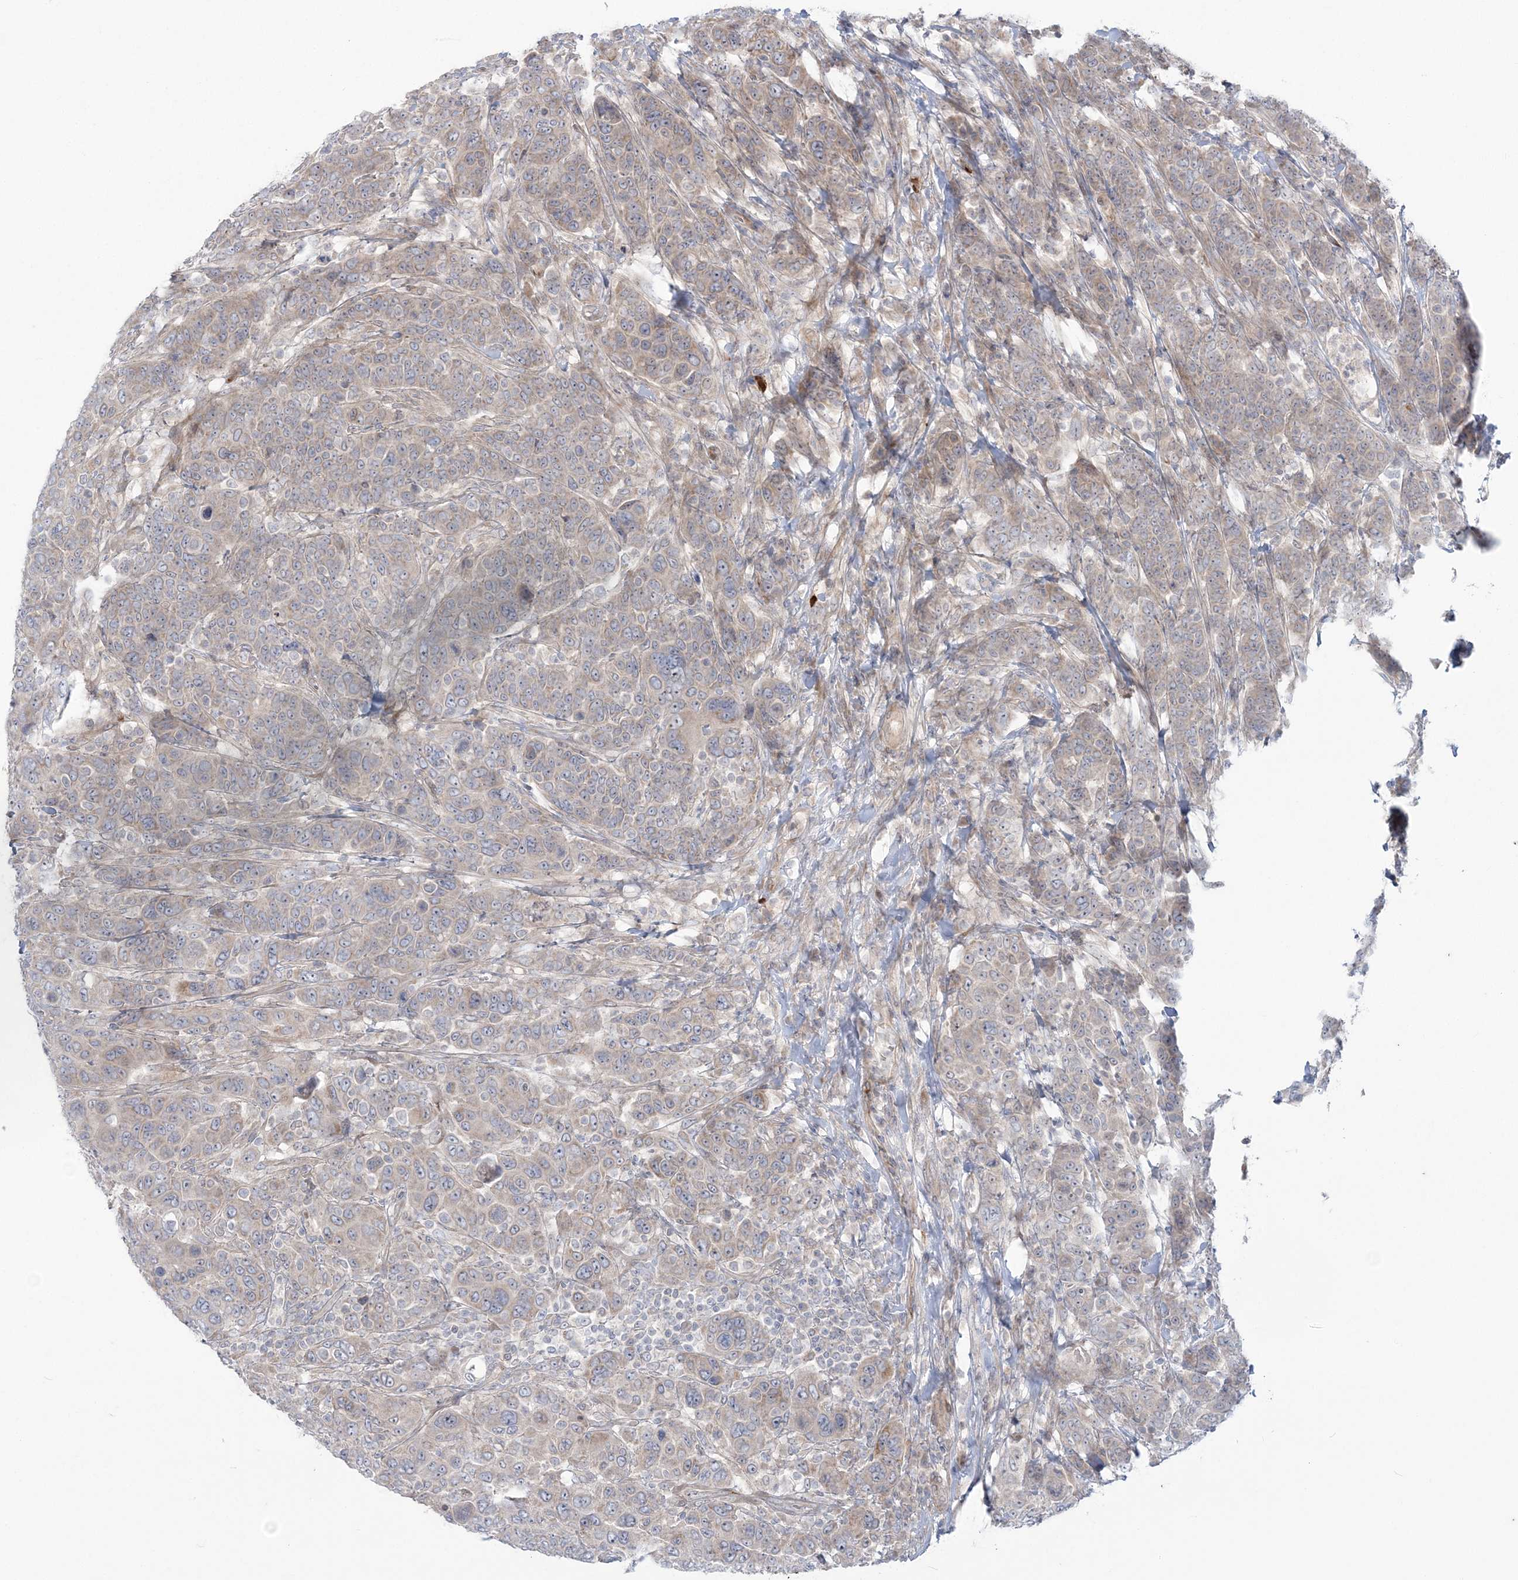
{"staining": {"intensity": "weak", "quantity": "<25%", "location": "cytoplasmic/membranous"}, "tissue": "breast cancer", "cell_type": "Tumor cells", "image_type": "cancer", "snomed": [{"axis": "morphology", "description": "Duct carcinoma"}, {"axis": "topography", "description": "Breast"}], "caption": "Human invasive ductal carcinoma (breast) stained for a protein using immunohistochemistry (IHC) shows no positivity in tumor cells.", "gene": "NUDT9", "patient": {"sex": "female", "age": 37}}